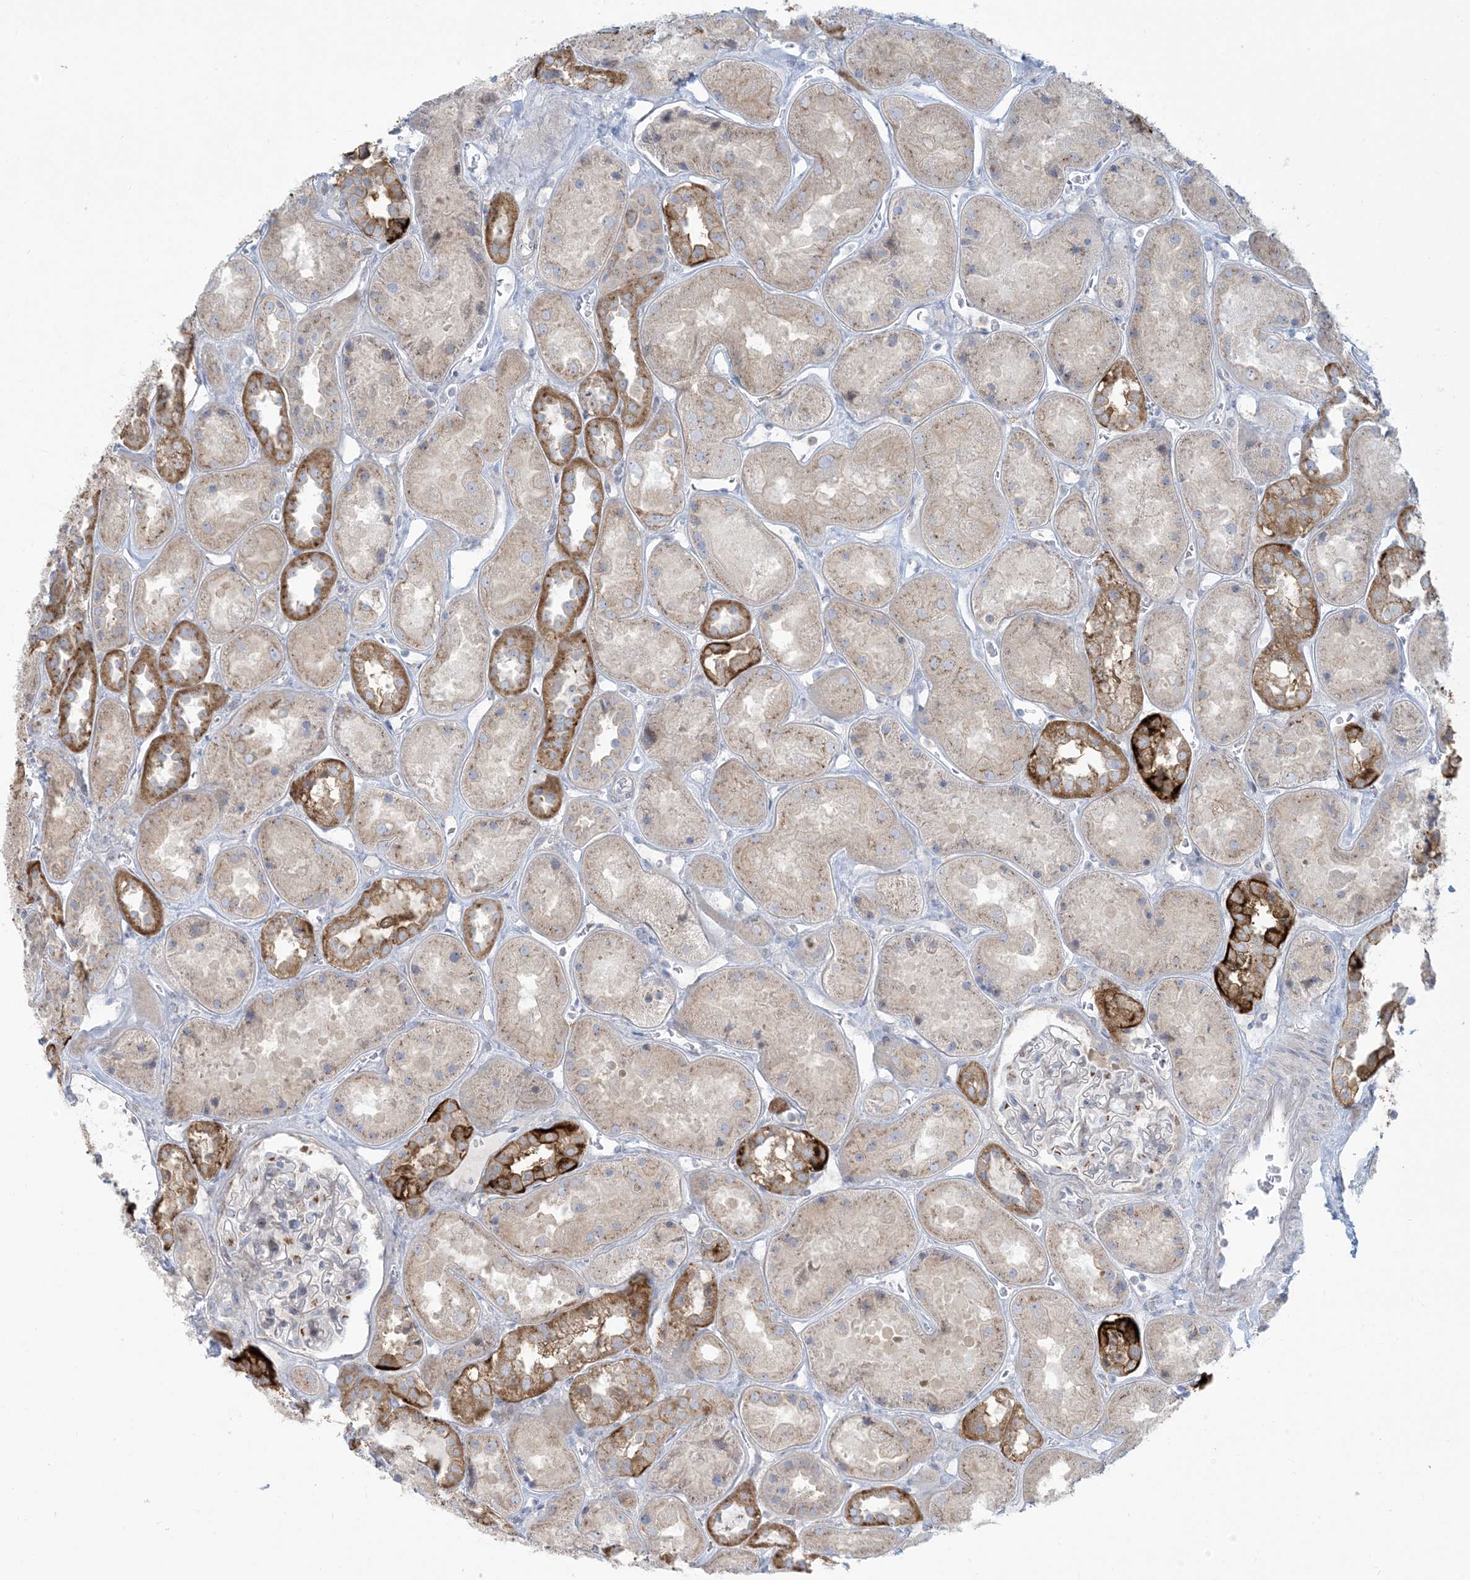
{"staining": {"intensity": "weak", "quantity": "<25%", "location": "cytoplasmic/membranous"}, "tissue": "kidney", "cell_type": "Cells in glomeruli", "image_type": "normal", "snomed": [{"axis": "morphology", "description": "Normal tissue, NOS"}, {"axis": "topography", "description": "Kidney"}], "caption": "Cells in glomeruli are negative for brown protein staining in benign kidney. (DAB IHC, high magnification).", "gene": "AFTPH", "patient": {"sex": "male", "age": 70}}